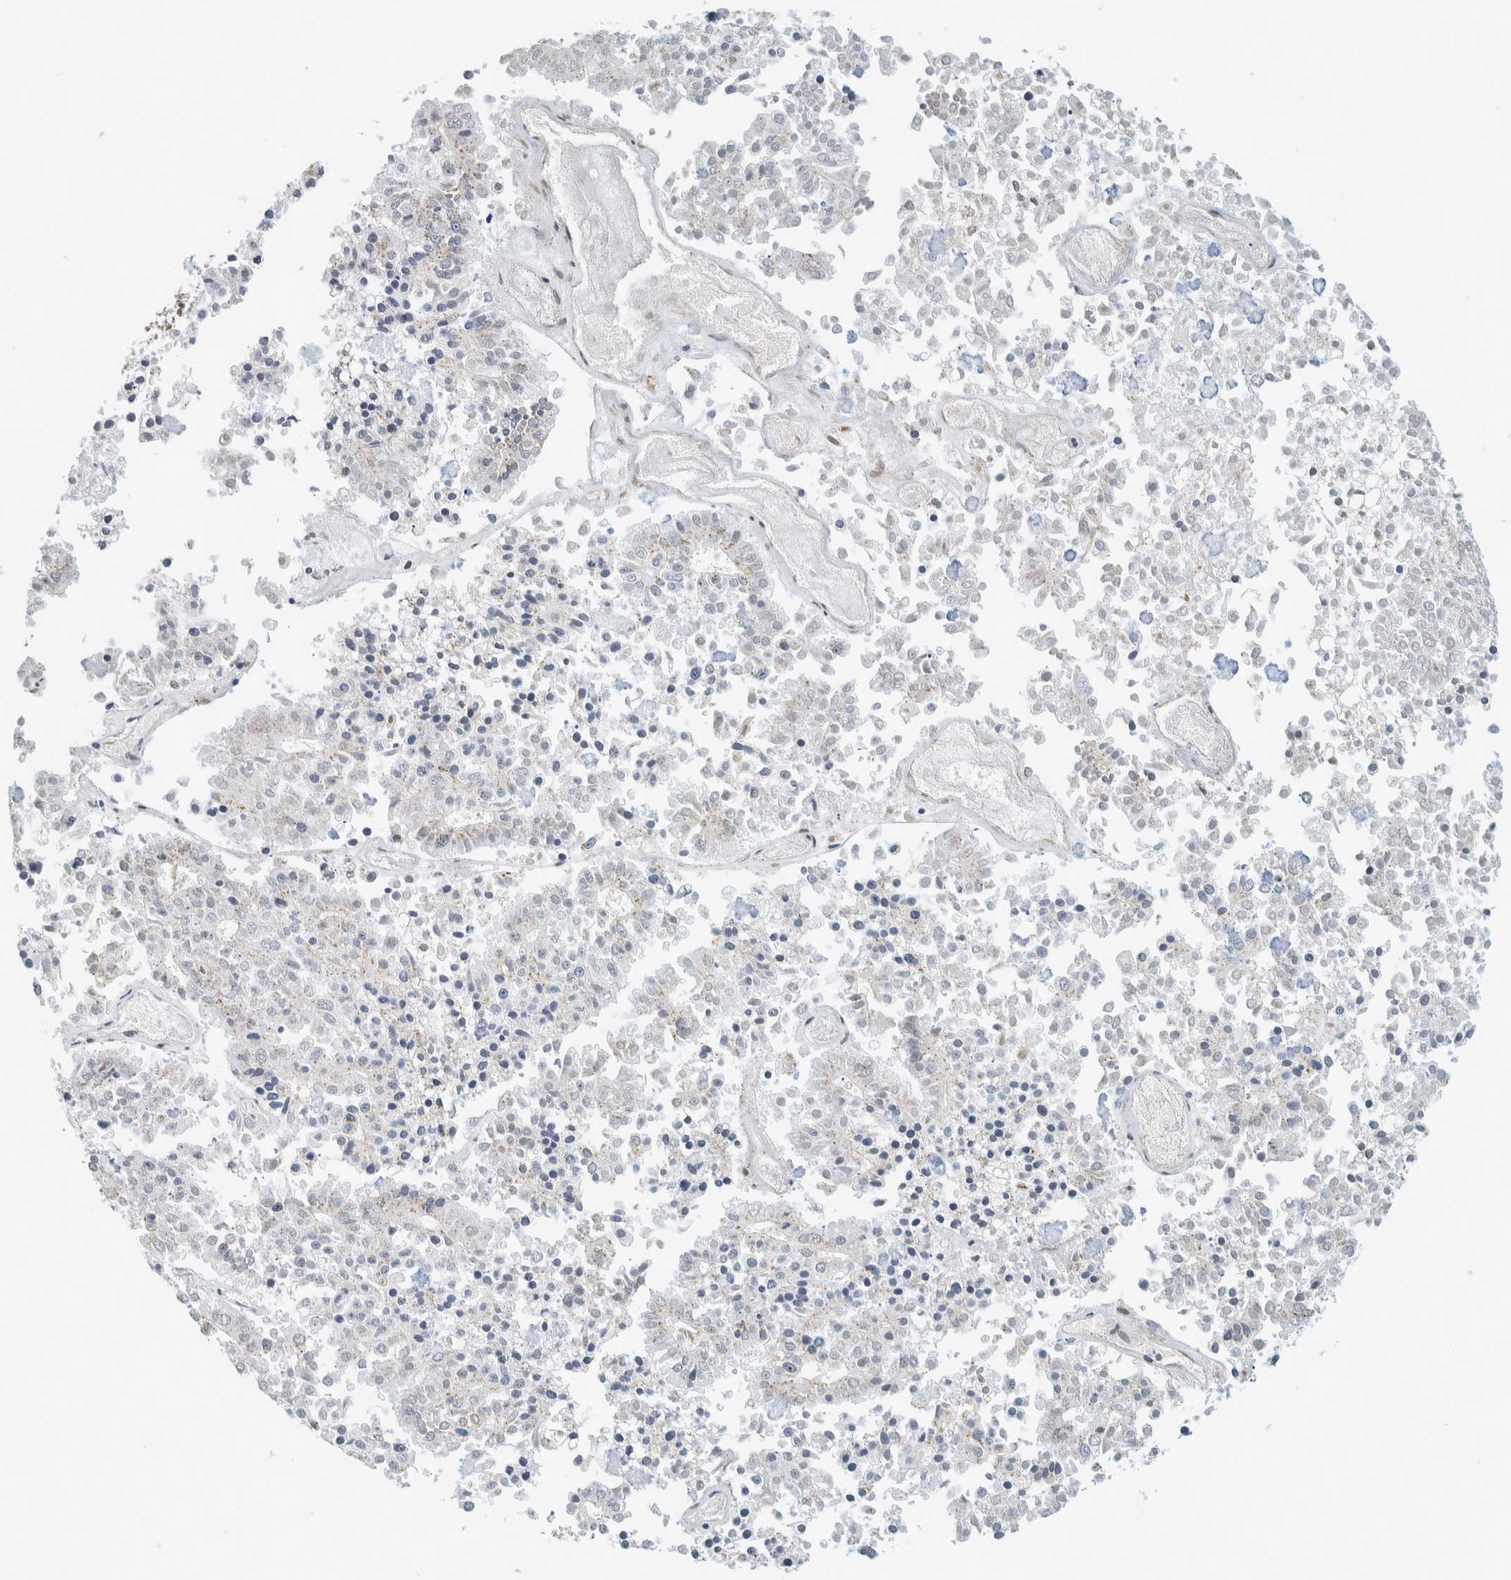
{"staining": {"intensity": "negative", "quantity": "none", "location": "none"}, "tissue": "pancreatic cancer", "cell_type": "Tumor cells", "image_type": "cancer", "snomed": [{"axis": "morphology", "description": "Adenocarcinoma, NOS"}, {"axis": "topography", "description": "Pancreas"}], "caption": "Micrograph shows no protein staining in tumor cells of pancreatic adenocarcinoma tissue.", "gene": "TFE3", "patient": {"sex": "male", "age": 50}}